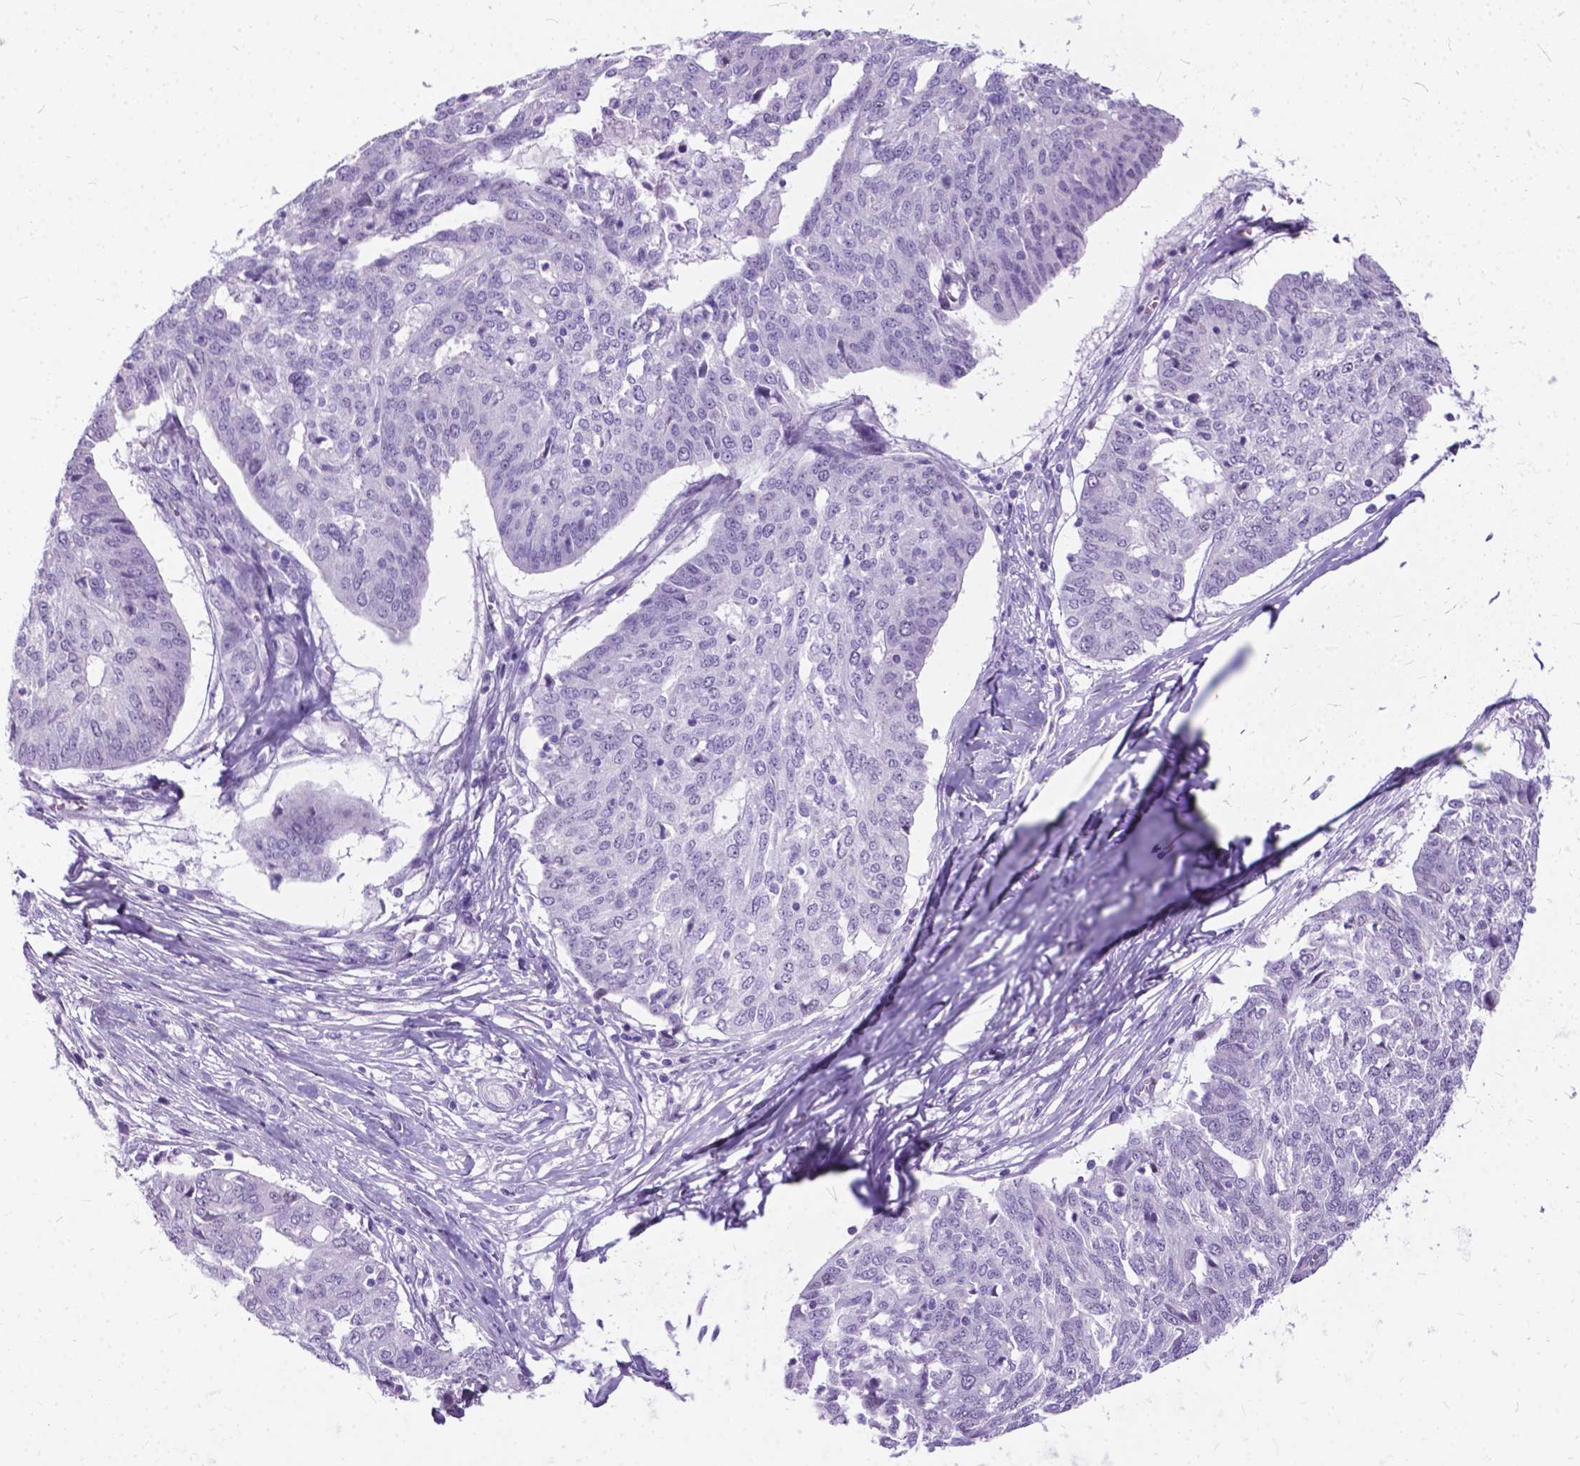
{"staining": {"intensity": "negative", "quantity": "none", "location": "none"}, "tissue": "ovarian cancer", "cell_type": "Tumor cells", "image_type": "cancer", "snomed": [{"axis": "morphology", "description": "Cystadenocarcinoma, serous, NOS"}, {"axis": "topography", "description": "Ovary"}], "caption": "IHC of human serous cystadenocarcinoma (ovarian) exhibits no expression in tumor cells.", "gene": "BSND", "patient": {"sex": "female", "age": 67}}